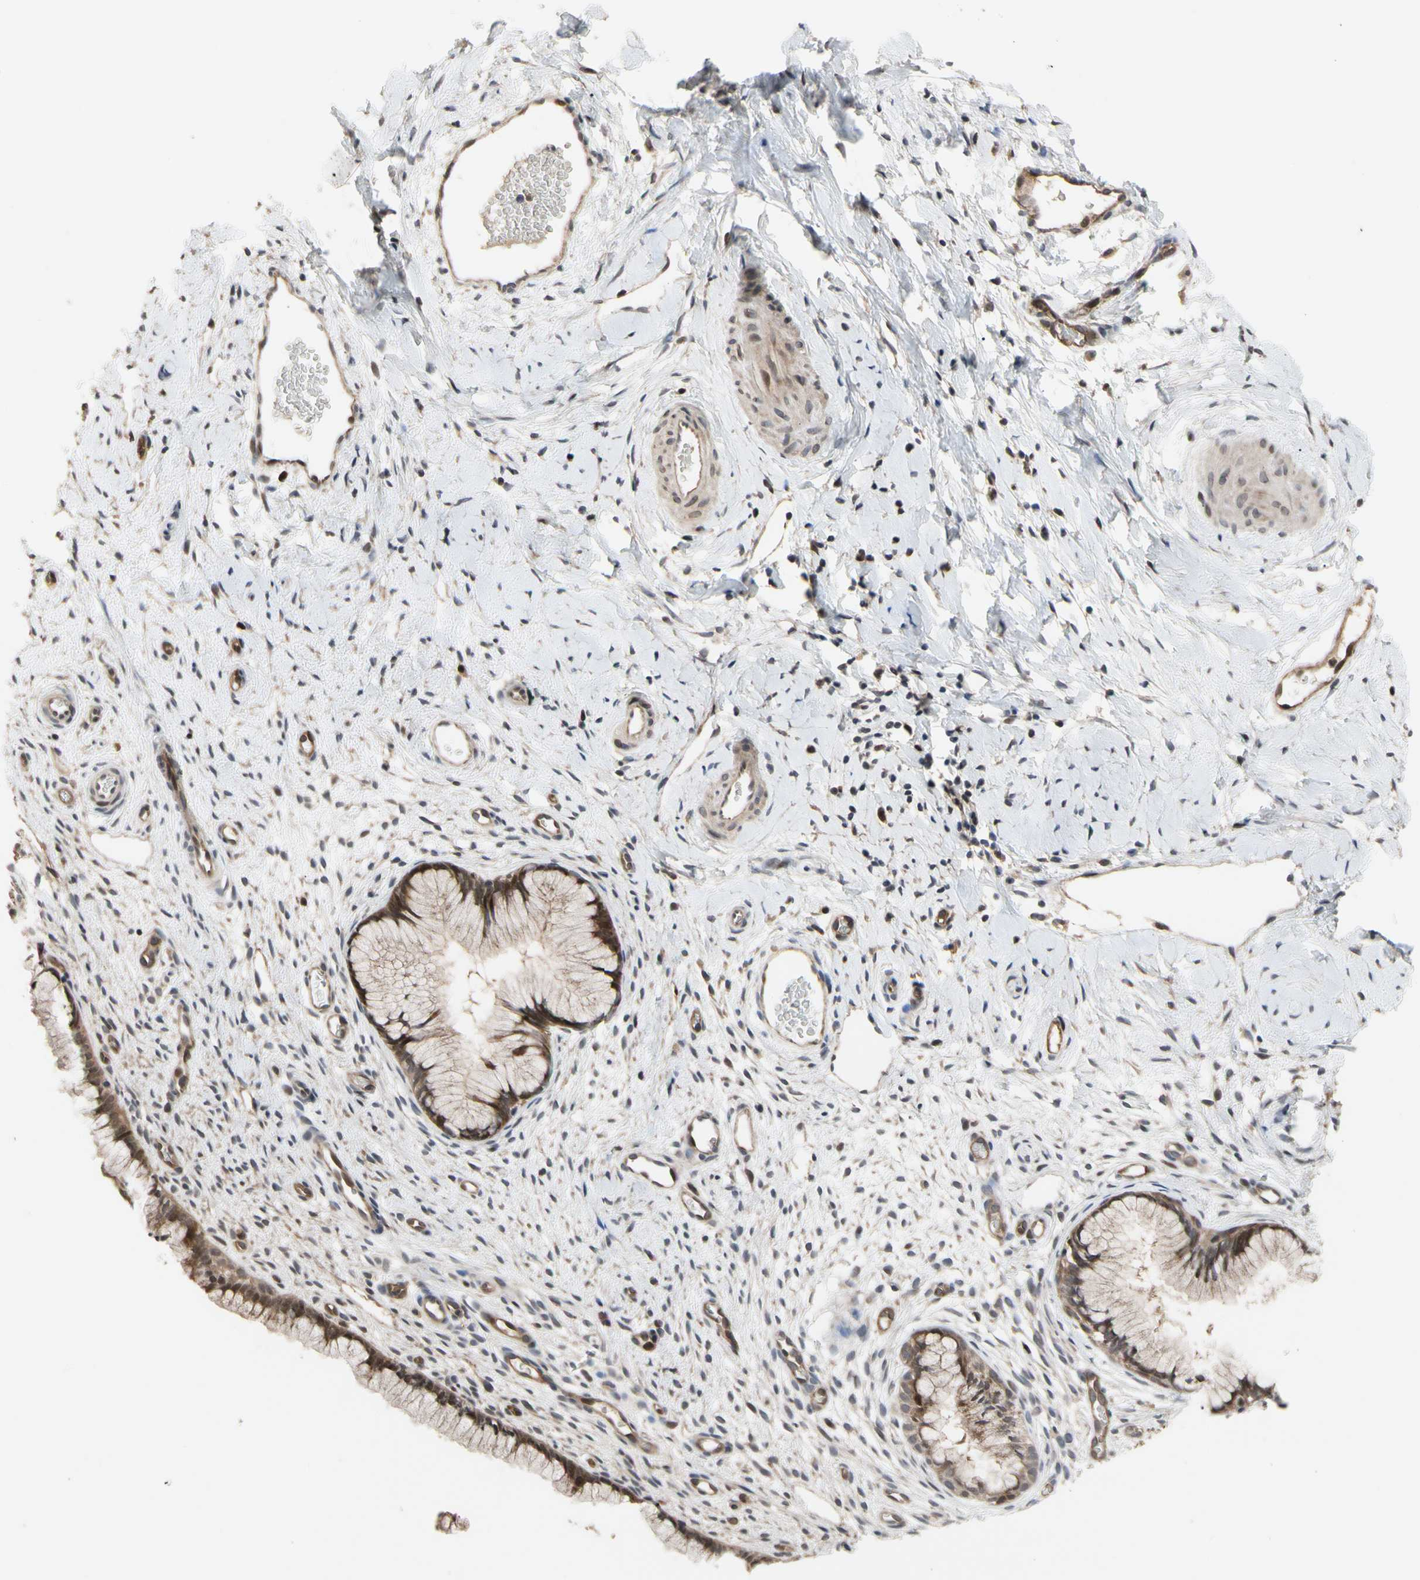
{"staining": {"intensity": "strong", "quantity": ">75%", "location": "cytoplasmic/membranous"}, "tissue": "cervix", "cell_type": "Glandular cells", "image_type": "normal", "snomed": [{"axis": "morphology", "description": "Normal tissue, NOS"}, {"axis": "topography", "description": "Cervix"}], "caption": "The histopathology image demonstrates staining of benign cervix, revealing strong cytoplasmic/membranous protein positivity (brown color) within glandular cells.", "gene": "CYTIP", "patient": {"sex": "female", "age": 65}}